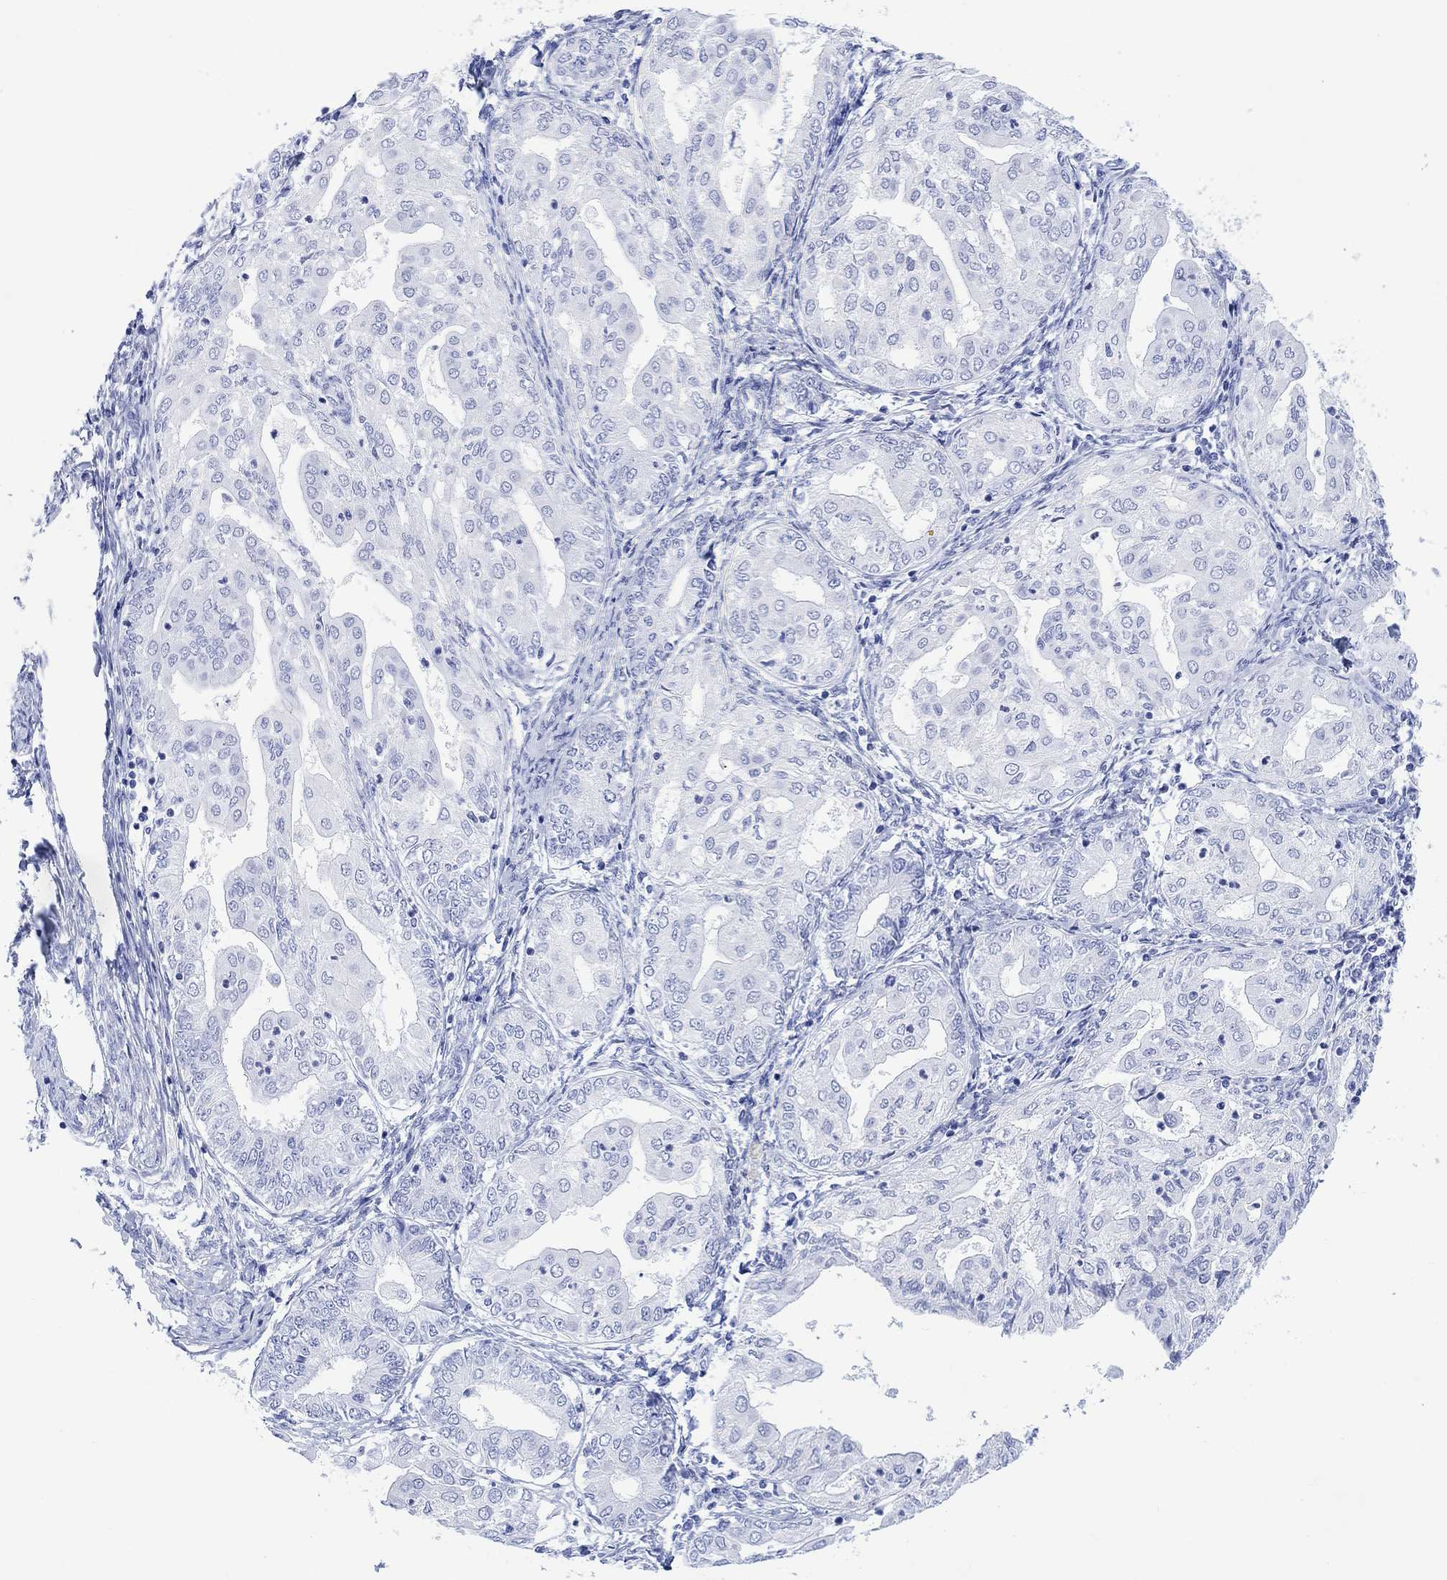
{"staining": {"intensity": "negative", "quantity": "none", "location": "none"}, "tissue": "endometrial cancer", "cell_type": "Tumor cells", "image_type": "cancer", "snomed": [{"axis": "morphology", "description": "Adenocarcinoma, NOS"}, {"axis": "topography", "description": "Endometrium"}], "caption": "High magnification brightfield microscopy of adenocarcinoma (endometrial) stained with DAB (brown) and counterstained with hematoxylin (blue): tumor cells show no significant expression. (DAB IHC with hematoxylin counter stain).", "gene": "CELF4", "patient": {"sex": "female", "age": 68}}